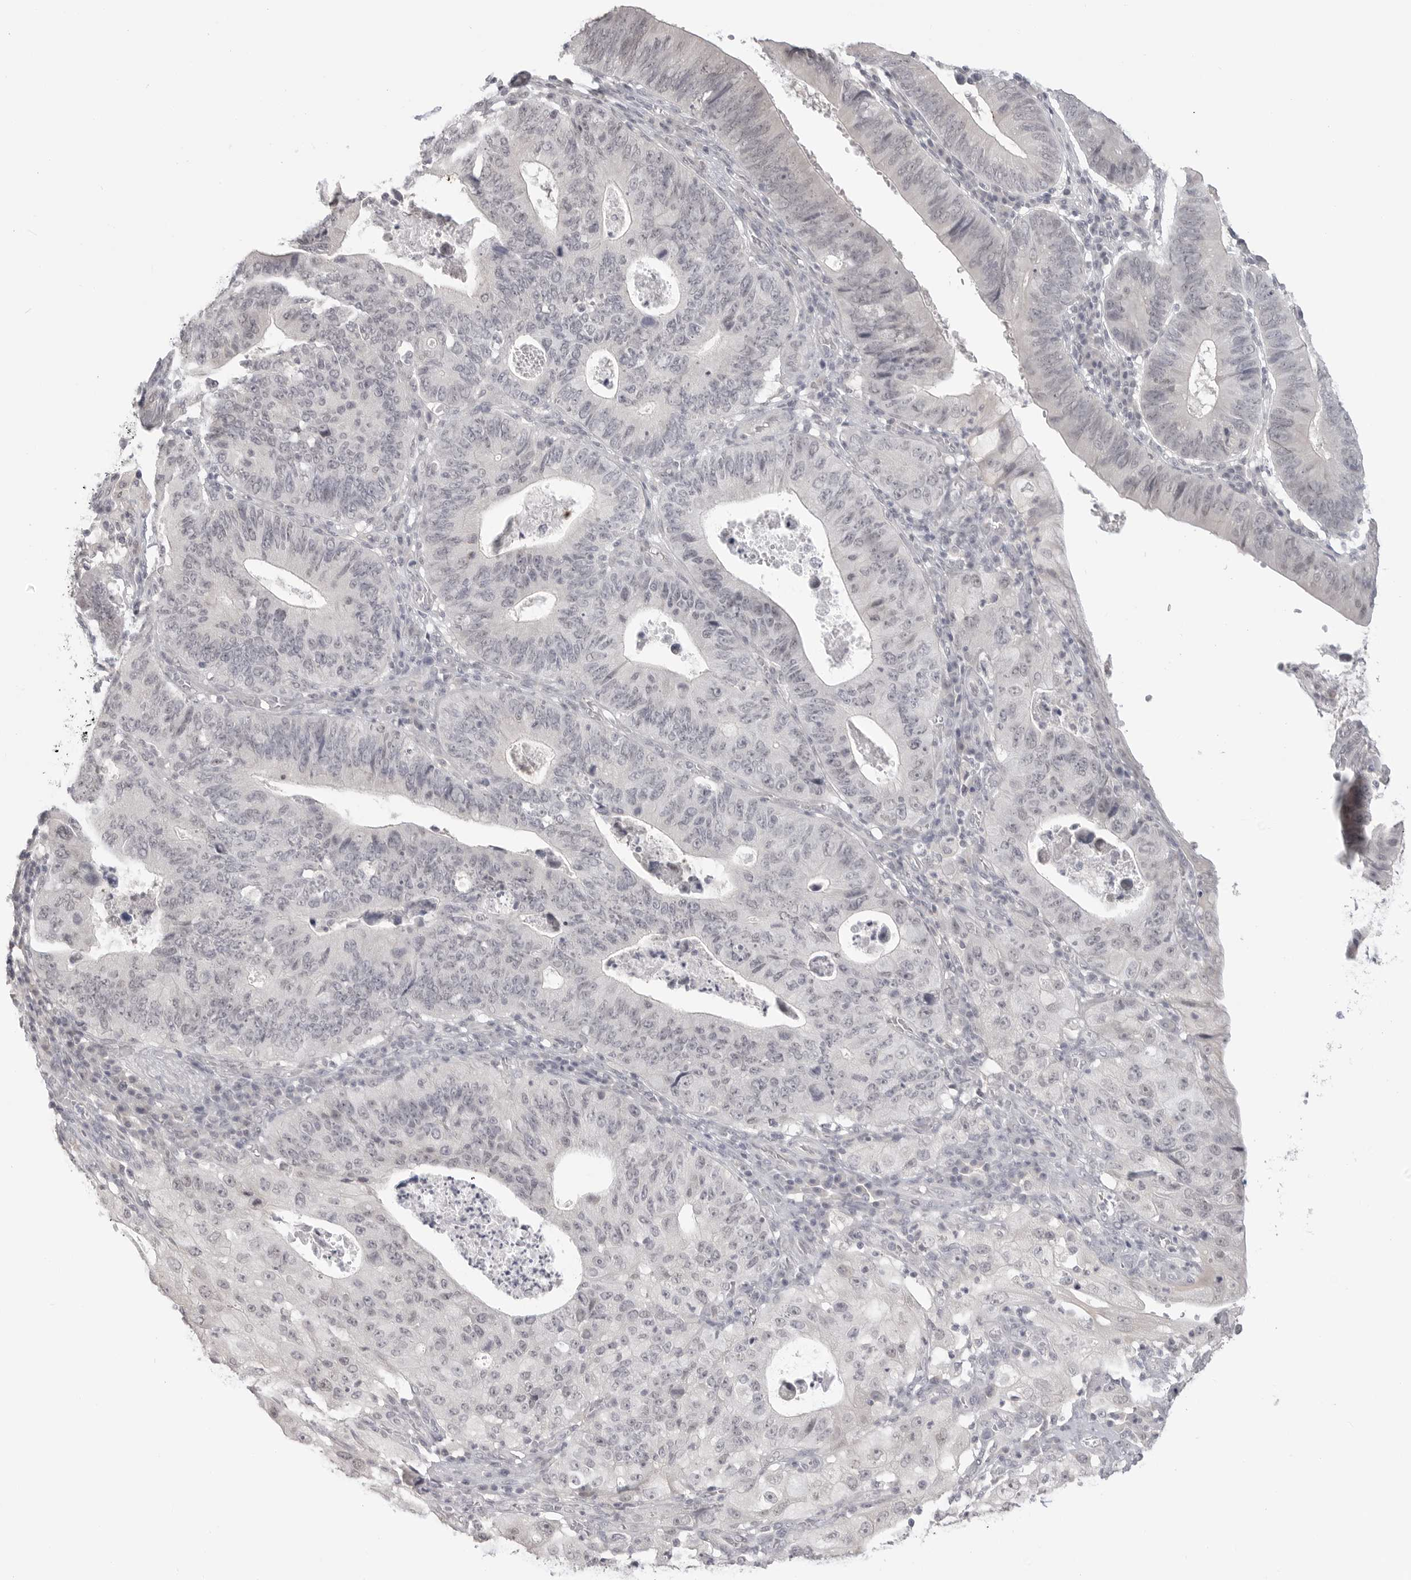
{"staining": {"intensity": "negative", "quantity": "none", "location": "none"}, "tissue": "stomach cancer", "cell_type": "Tumor cells", "image_type": "cancer", "snomed": [{"axis": "morphology", "description": "Adenocarcinoma, NOS"}, {"axis": "topography", "description": "Stomach"}], "caption": "DAB (3,3'-diaminobenzidine) immunohistochemical staining of human stomach cancer displays no significant expression in tumor cells.", "gene": "KLK11", "patient": {"sex": "male", "age": 59}}